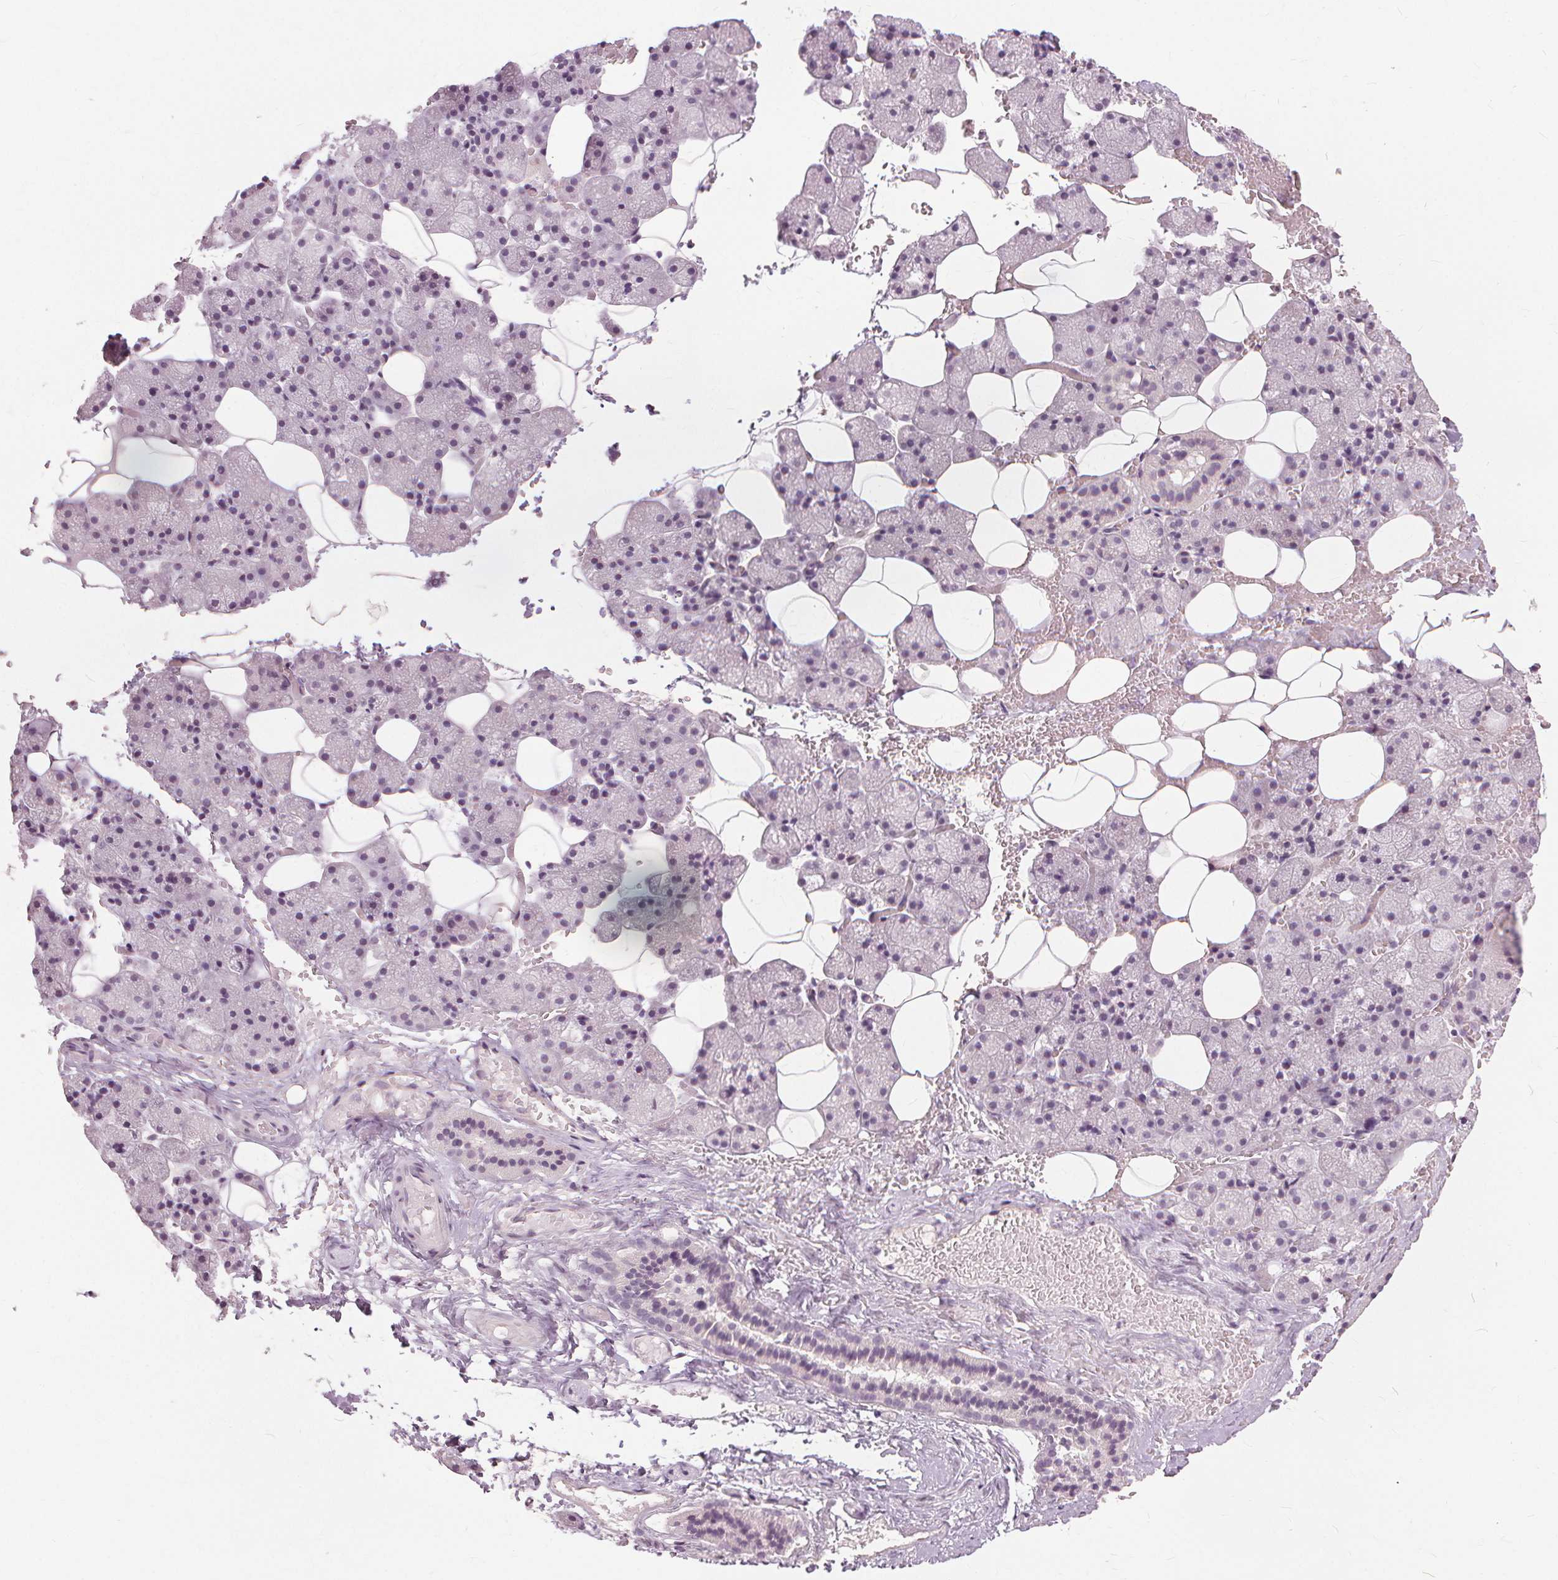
{"staining": {"intensity": "negative", "quantity": "none", "location": "none"}, "tissue": "salivary gland", "cell_type": "Glandular cells", "image_type": "normal", "snomed": [{"axis": "morphology", "description": "Normal tissue, NOS"}, {"axis": "topography", "description": "Salivary gland"}, {"axis": "topography", "description": "Peripheral nerve tissue"}], "caption": "Immunohistochemistry of normal salivary gland demonstrates no positivity in glandular cells.", "gene": "SFTPD", "patient": {"sex": "male", "age": 38}}